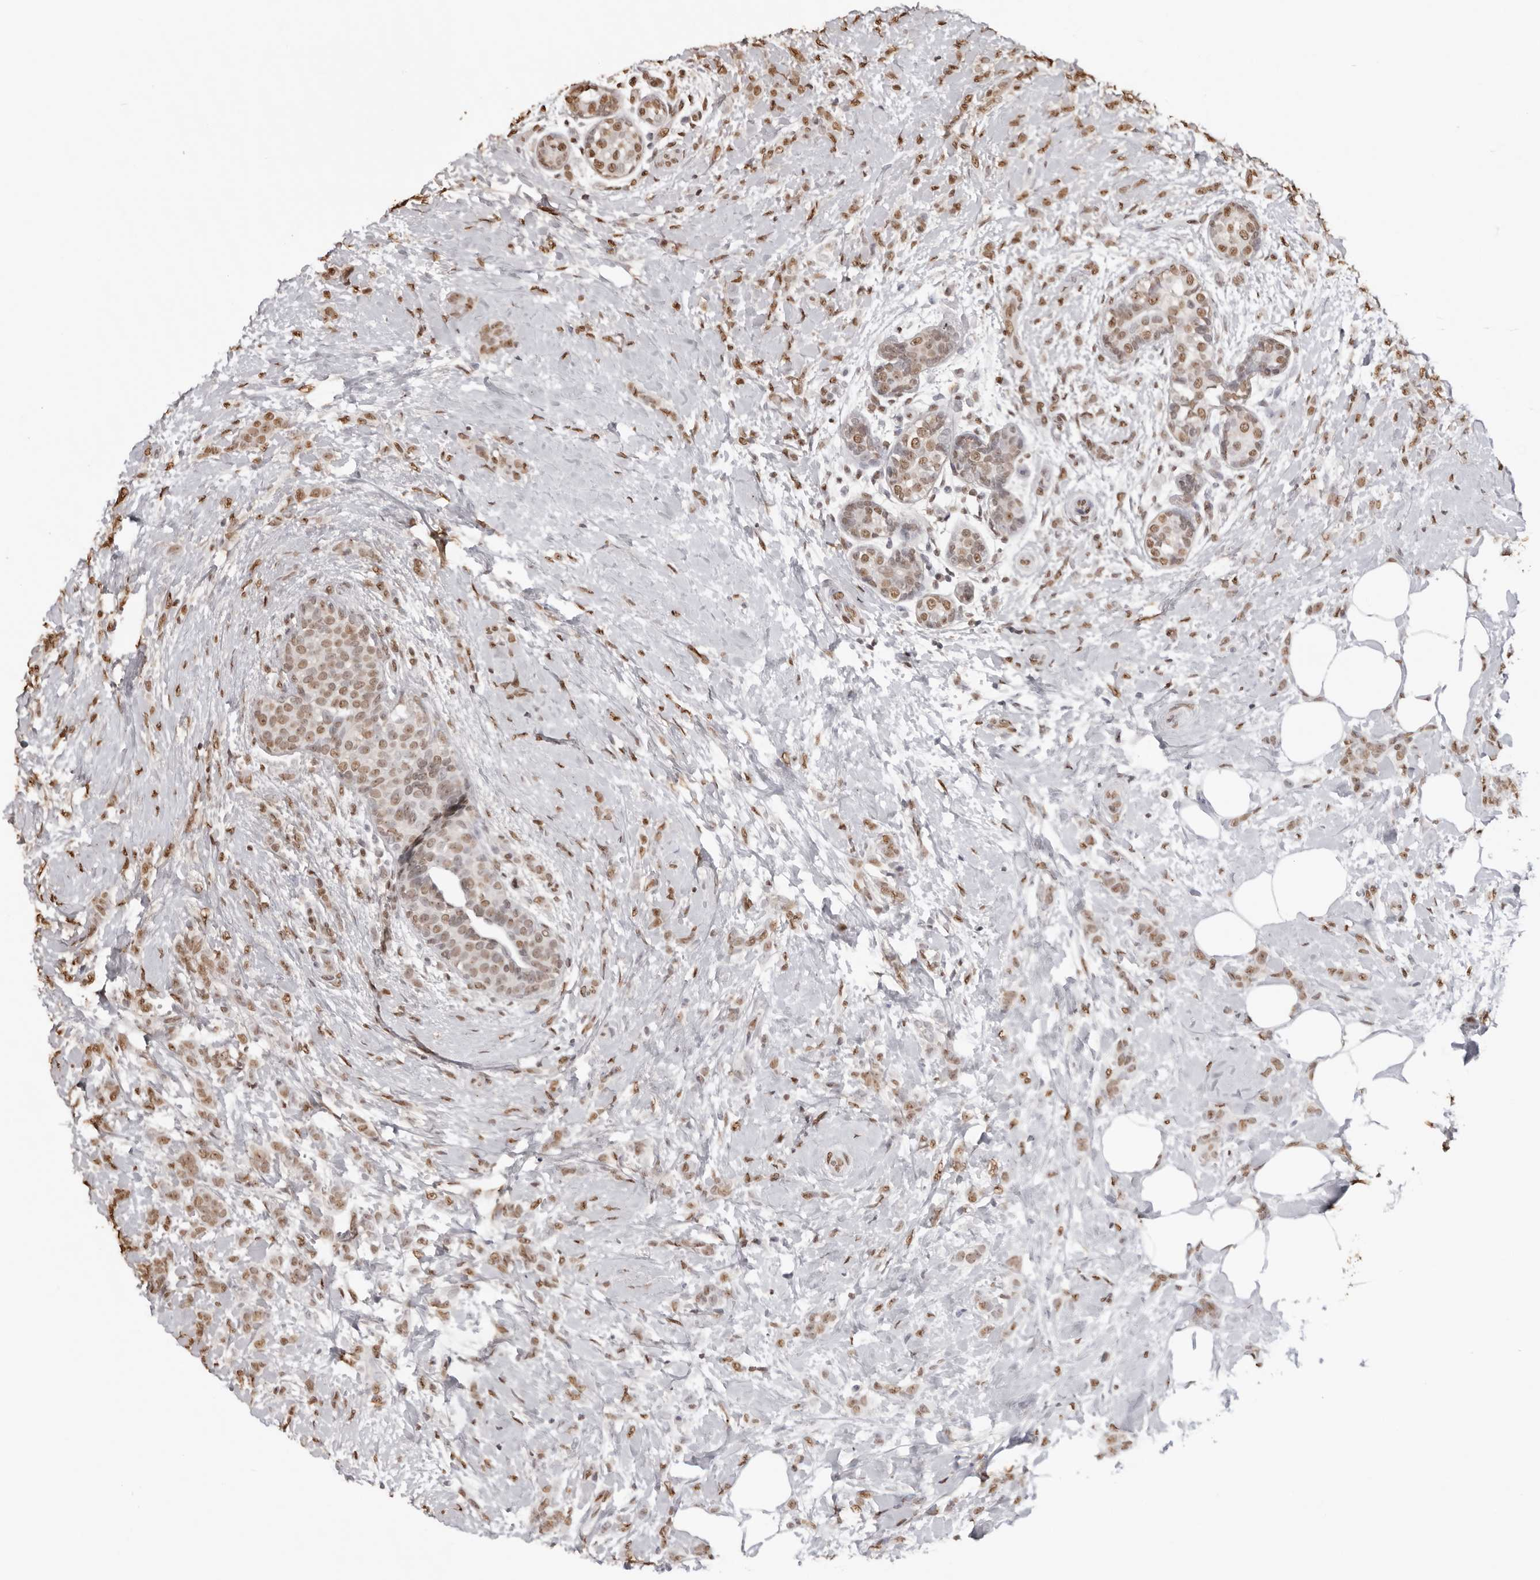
{"staining": {"intensity": "moderate", "quantity": ">75%", "location": "nuclear"}, "tissue": "breast cancer", "cell_type": "Tumor cells", "image_type": "cancer", "snomed": [{"axis": "morphology", "description": "Lobular carcinoma, in situ"}, {"axis": "morphology", "description": "Lobular carcinoma"}, {"axis": "topography", "description": "Breast"}], "caption": "Immunohistochemical staining of human lobular carcinoma (breast) demonstrates medium levels of moderate nuclear expression in about >75% of tumor cells. The protein is shown in brown color, while the nuclei are stained blue.", "gene": "OLIG3", "patient": {"sex": "female", "age": 41}}